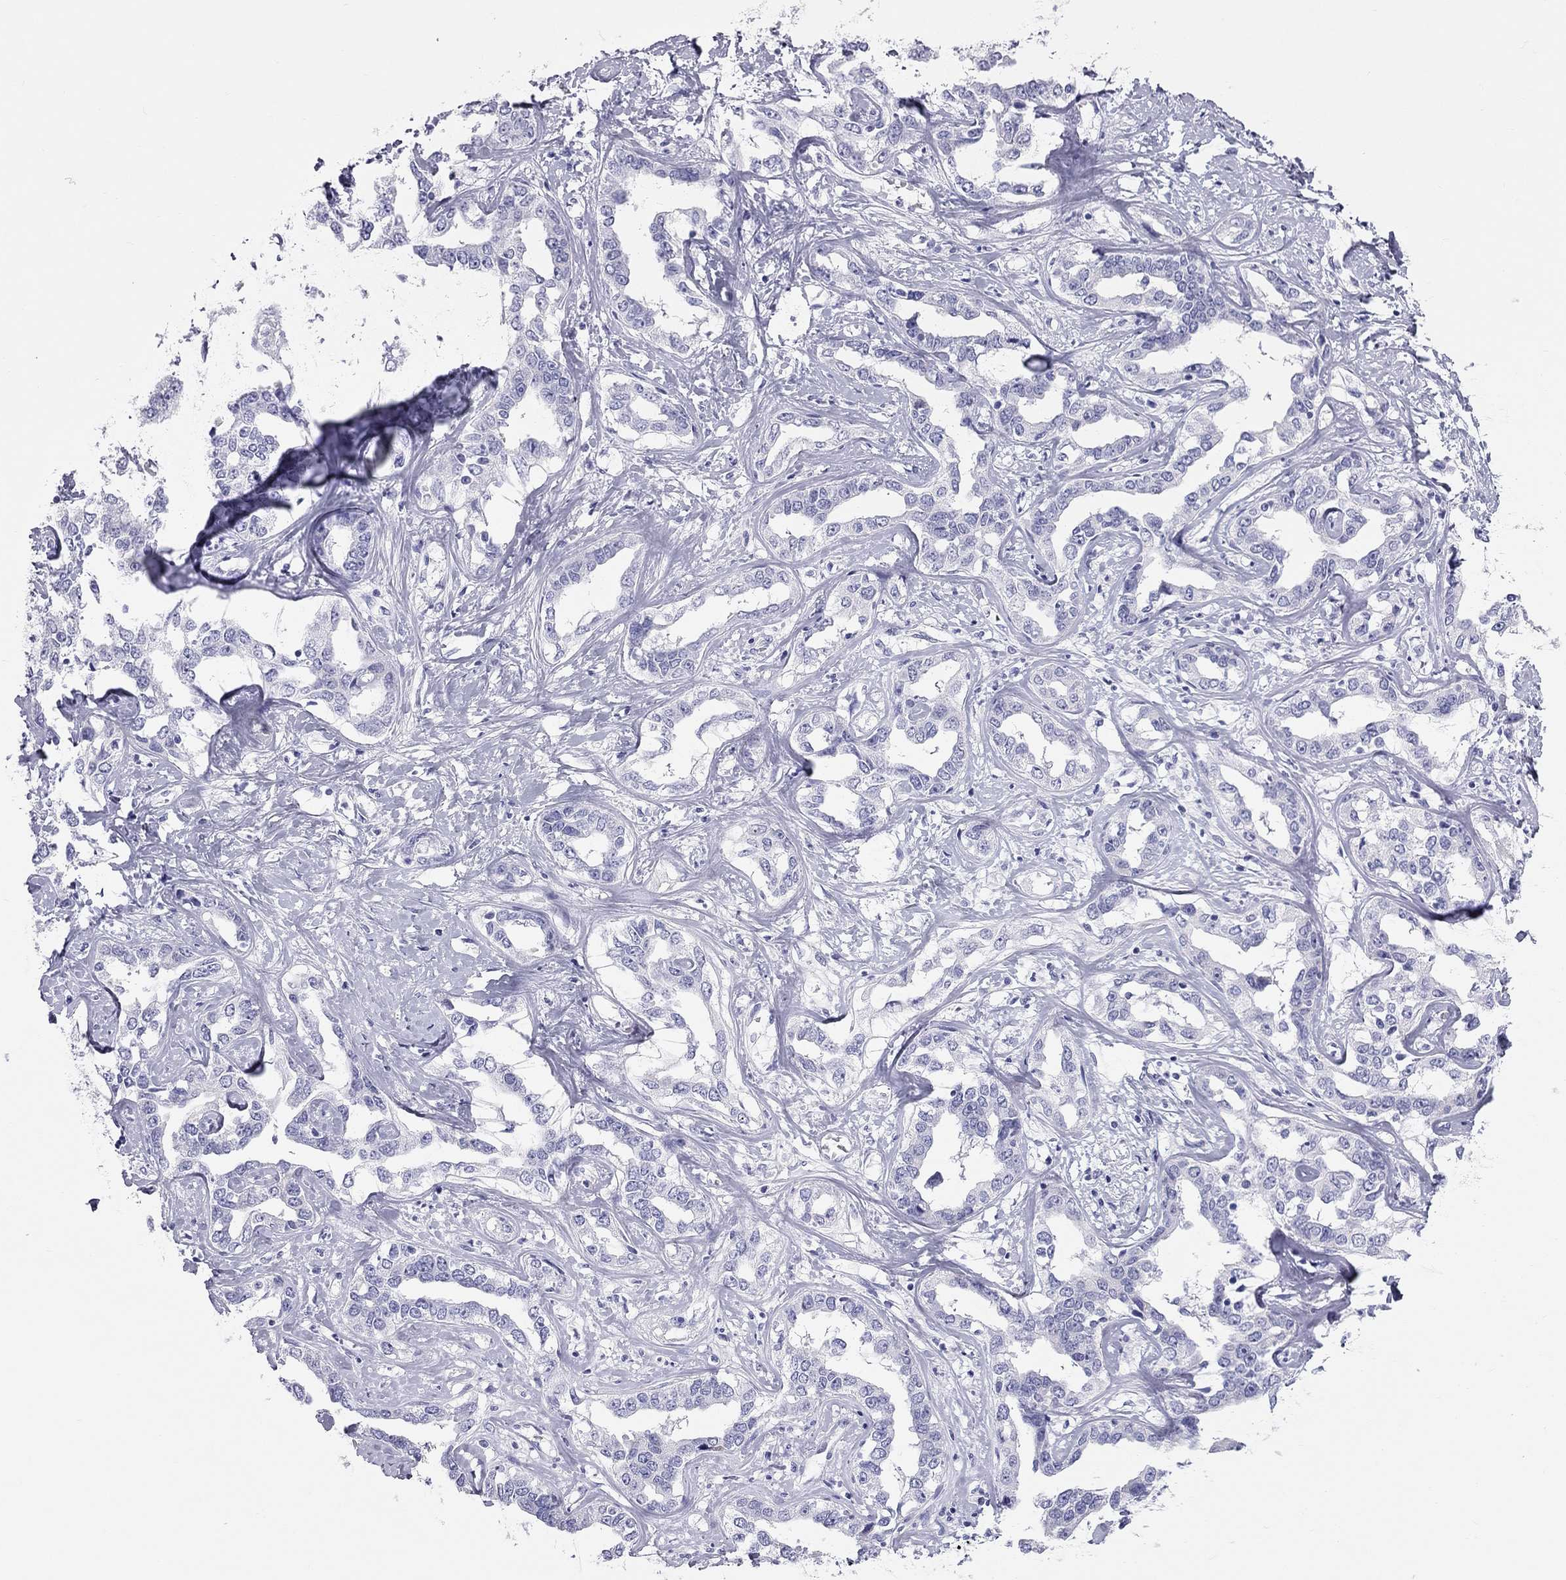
{"staining": {"intensity": "negative", "quantity": "none", "location": "none"}, "tissue": "liver cancer", "cell_type": "Tumor cells", "image_type": "cancer", "snomed": [{"axis": "morphology", "description": "Cholangiocarcinoma"}, {"axis": "topography", "description": "Liver"}], "caption": "High magnification brightfield microscopy of cholangiocarcinoma (liver) stained with DAB (3,3'-diaminobenzidine) (brown) and counterstained with hematoxylin (blue): tumor cells show no significant expression.", "gene": "TRPM3", "patient": {"sex": "male", "age": 59}}